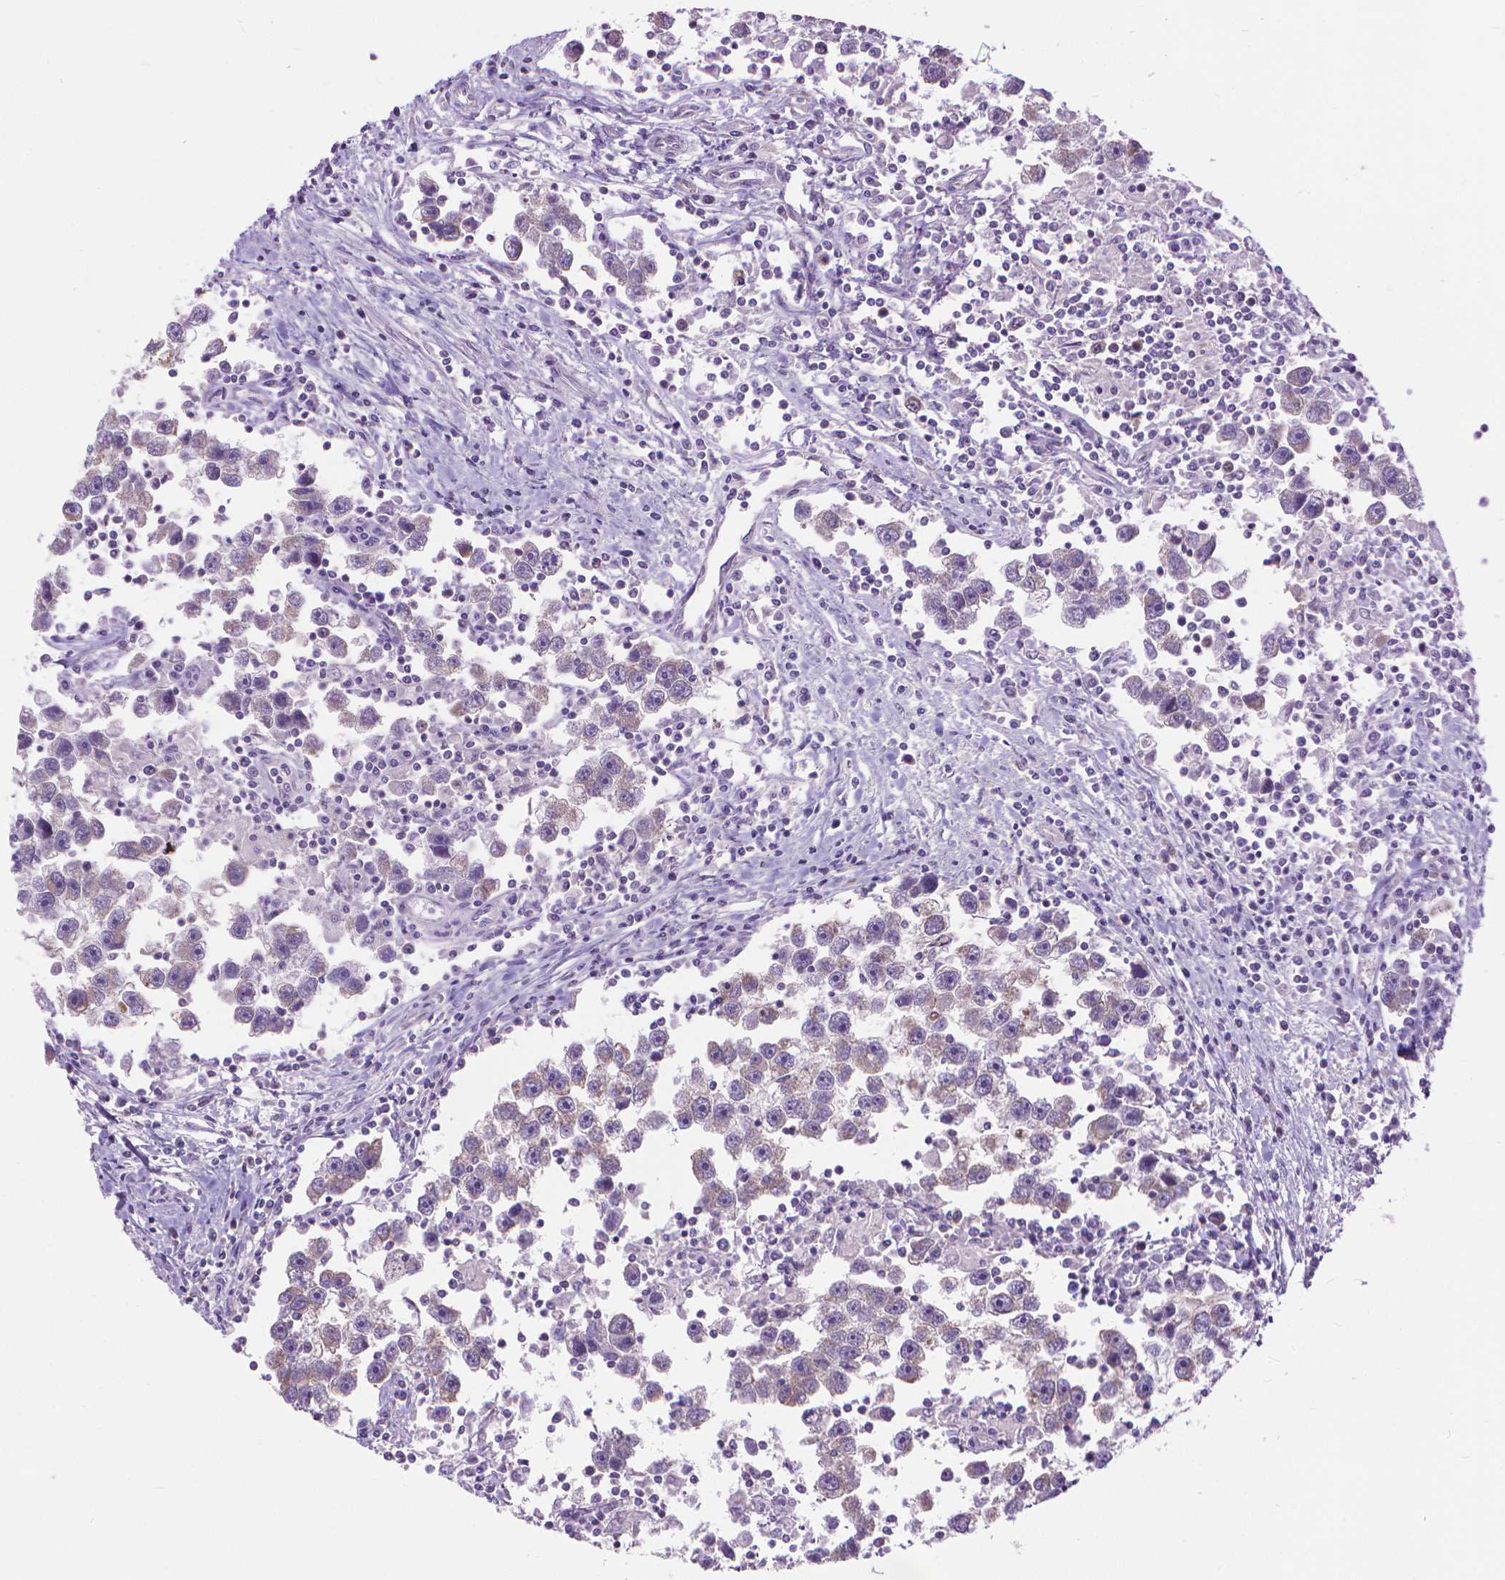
{"staining": {"intensity": "weak", "quantity": "<25%", "location": "cytoplasmic/membranous"}, "tissue": "testis cancer", "cell_type": "Tumor cells", "image_type": "cancer", "snomed": [{"axis": "morphology", "description": "Seminoma, NOS"}, {"axis": "topography", "description": "Testis"}], "caption": "DAB (3,3'-diaminobenzidine) immunohistochemical staining of testis cancer (seminoma) displays no significant positivity in tumor cells.", "gene": "SYN1", "patient": {"sex": "male", "age": 30}}